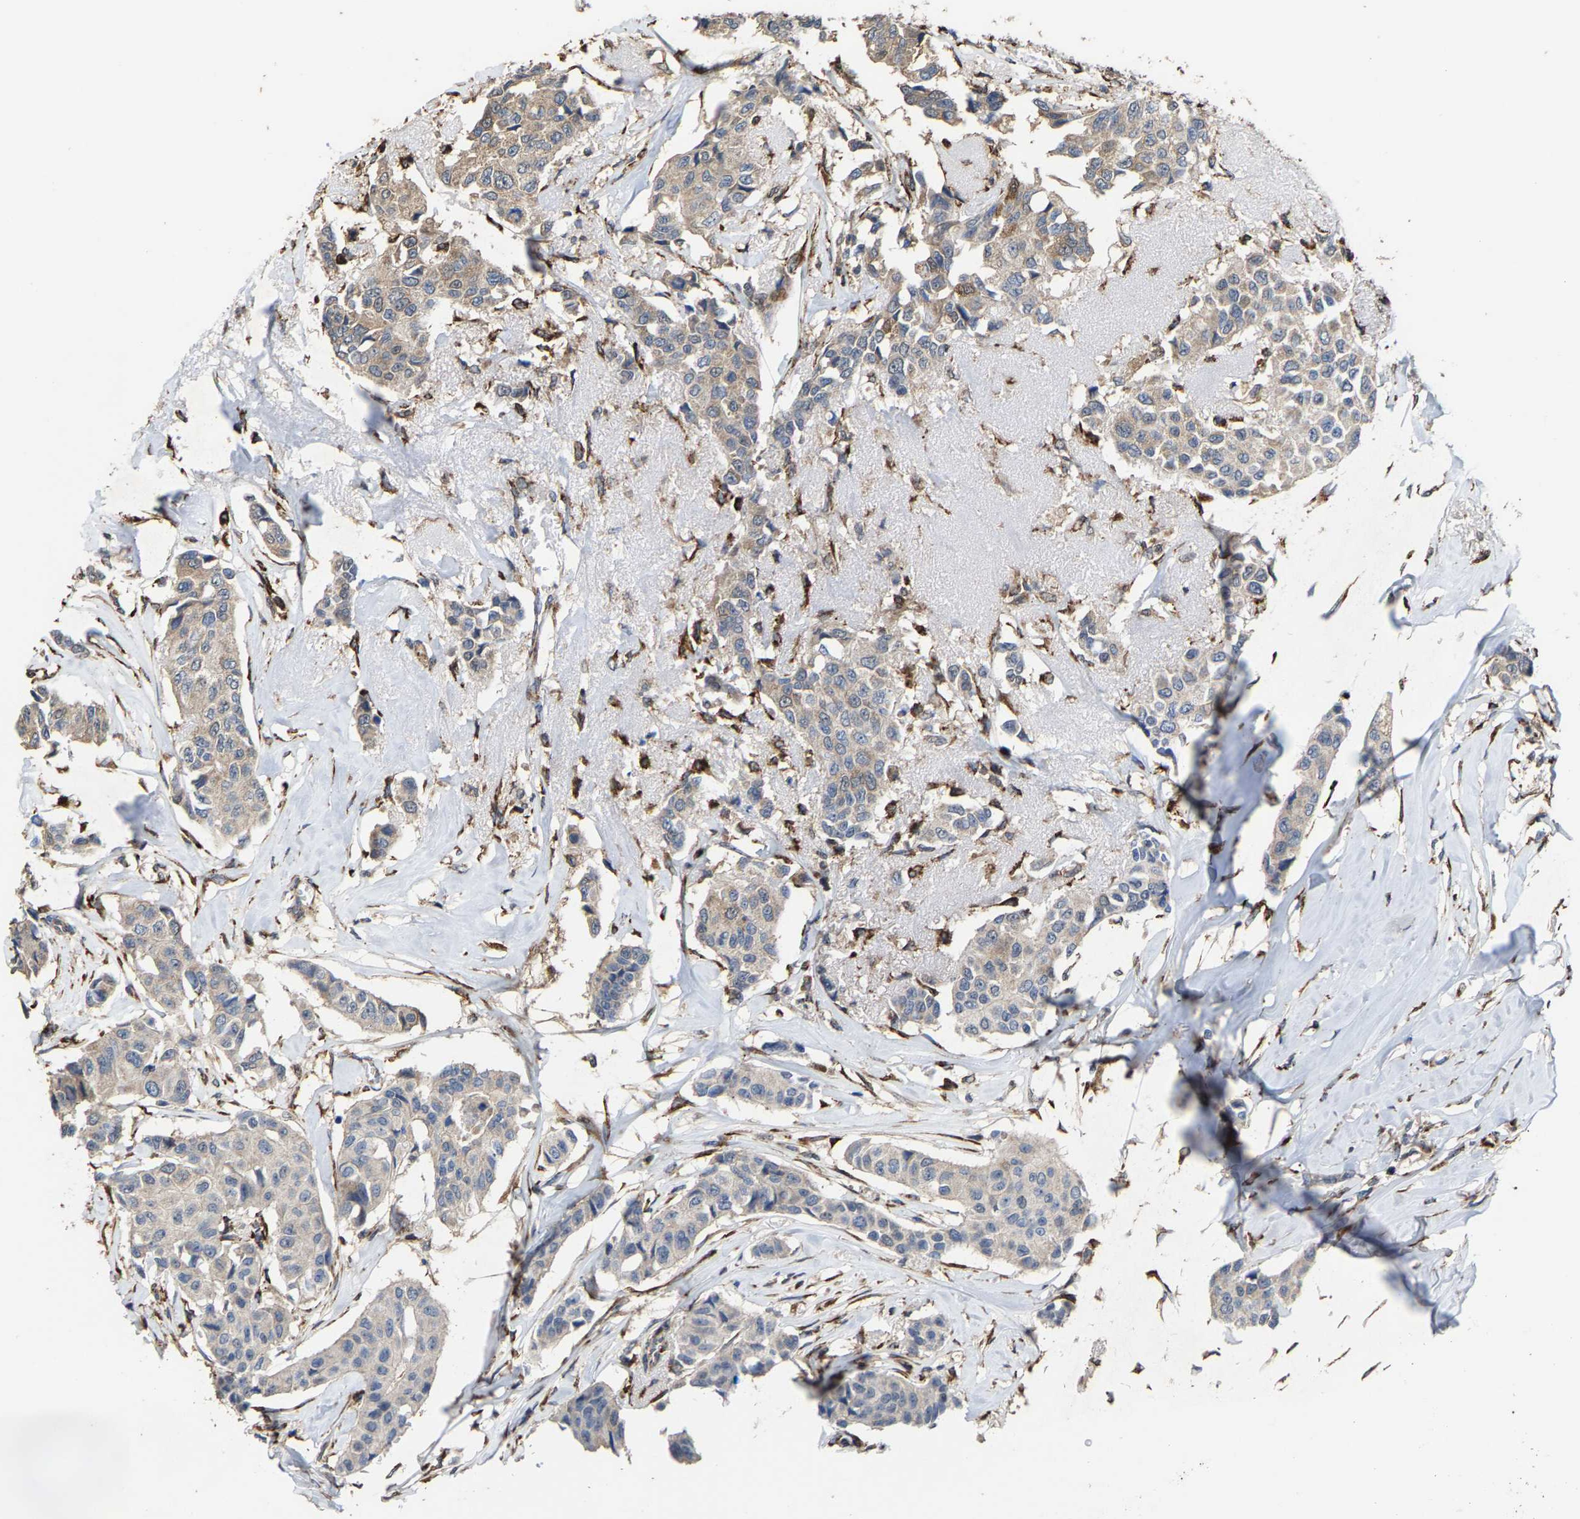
{"staining": {"intensity": "negative", "quantity": "none", "location": "none"}, "tissue": "breast cancer", "cell_type": "Tumor cells", "image_type": "cancer", "snomed": [{"axis": "morphology", "description": "Duct carcinoma"}, {"axis": "topography", "description": "Breast"}], "caption": "Human breast invasive ductal carcinoma stained for a protein using immunohistochemistry shows no staining in tumor cells.", "gene": "FGD3", "patient": {"sex": "female", "age": 80}}